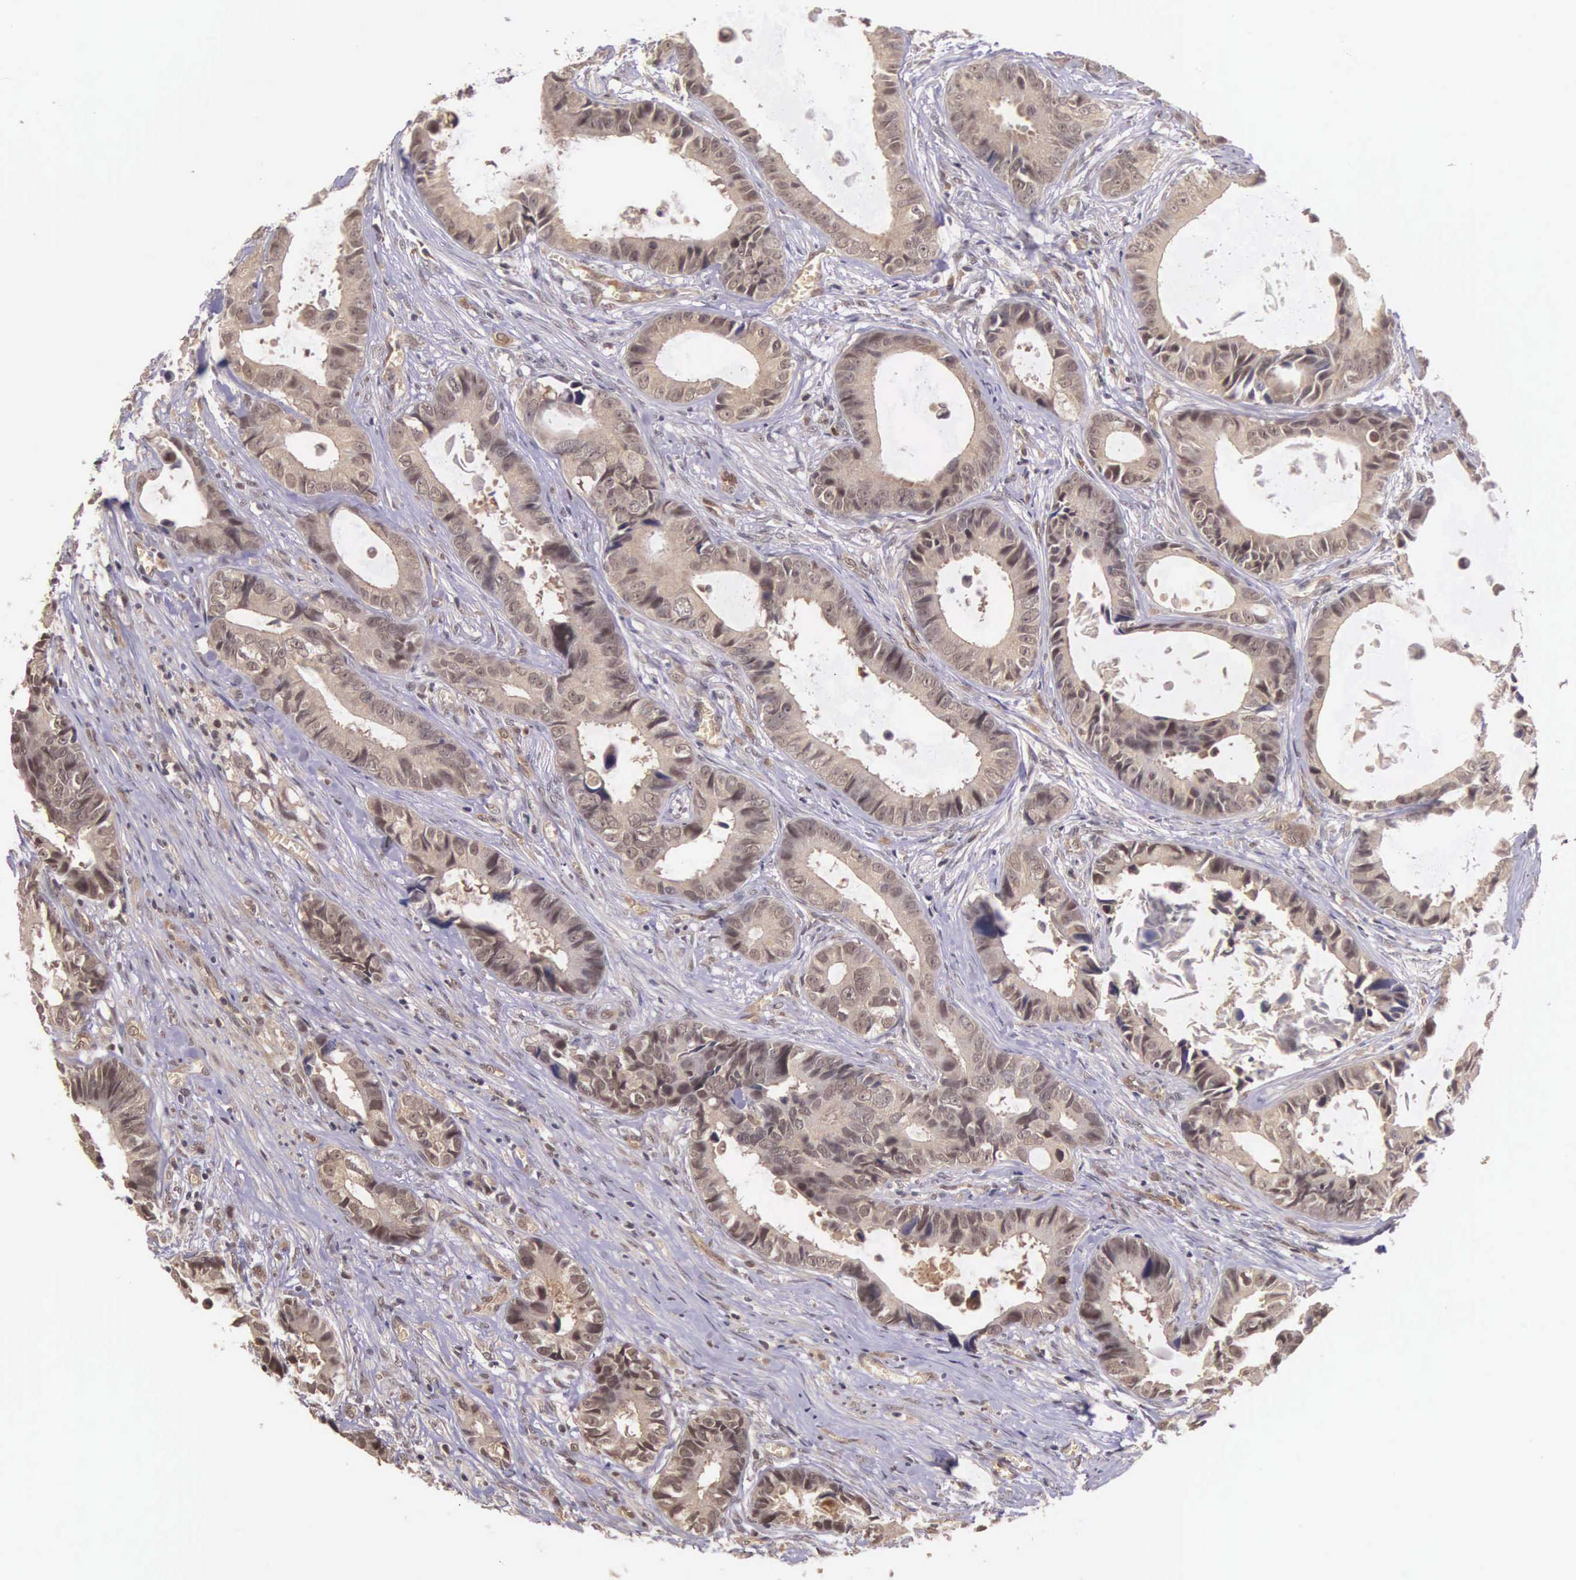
{"staining": {"intensity": "moderate", "quantity": ">75%", "location": "cytoplasmic/membranous"}, "tissue": "colorectal cancer", "cell_type": "Tumor cells", "image_type": "cancer", "snomed": [{"axis": "morphology", "description": "Adenocarcinoma, NOS"}, {"axis": "topography", "description": "Rectum"}], "caption": "IHC micrograph of neoplastic tissue: human colorectal cancer stained using IHC reveals medium levels of moderate protein expression localized specifically in the cytoplasmic/membranous of tumor cells, appearing as a cytoplasmic/membranous brown color.", "gene": "VASH1", "patient": {"sex": "female", "age": 98}}